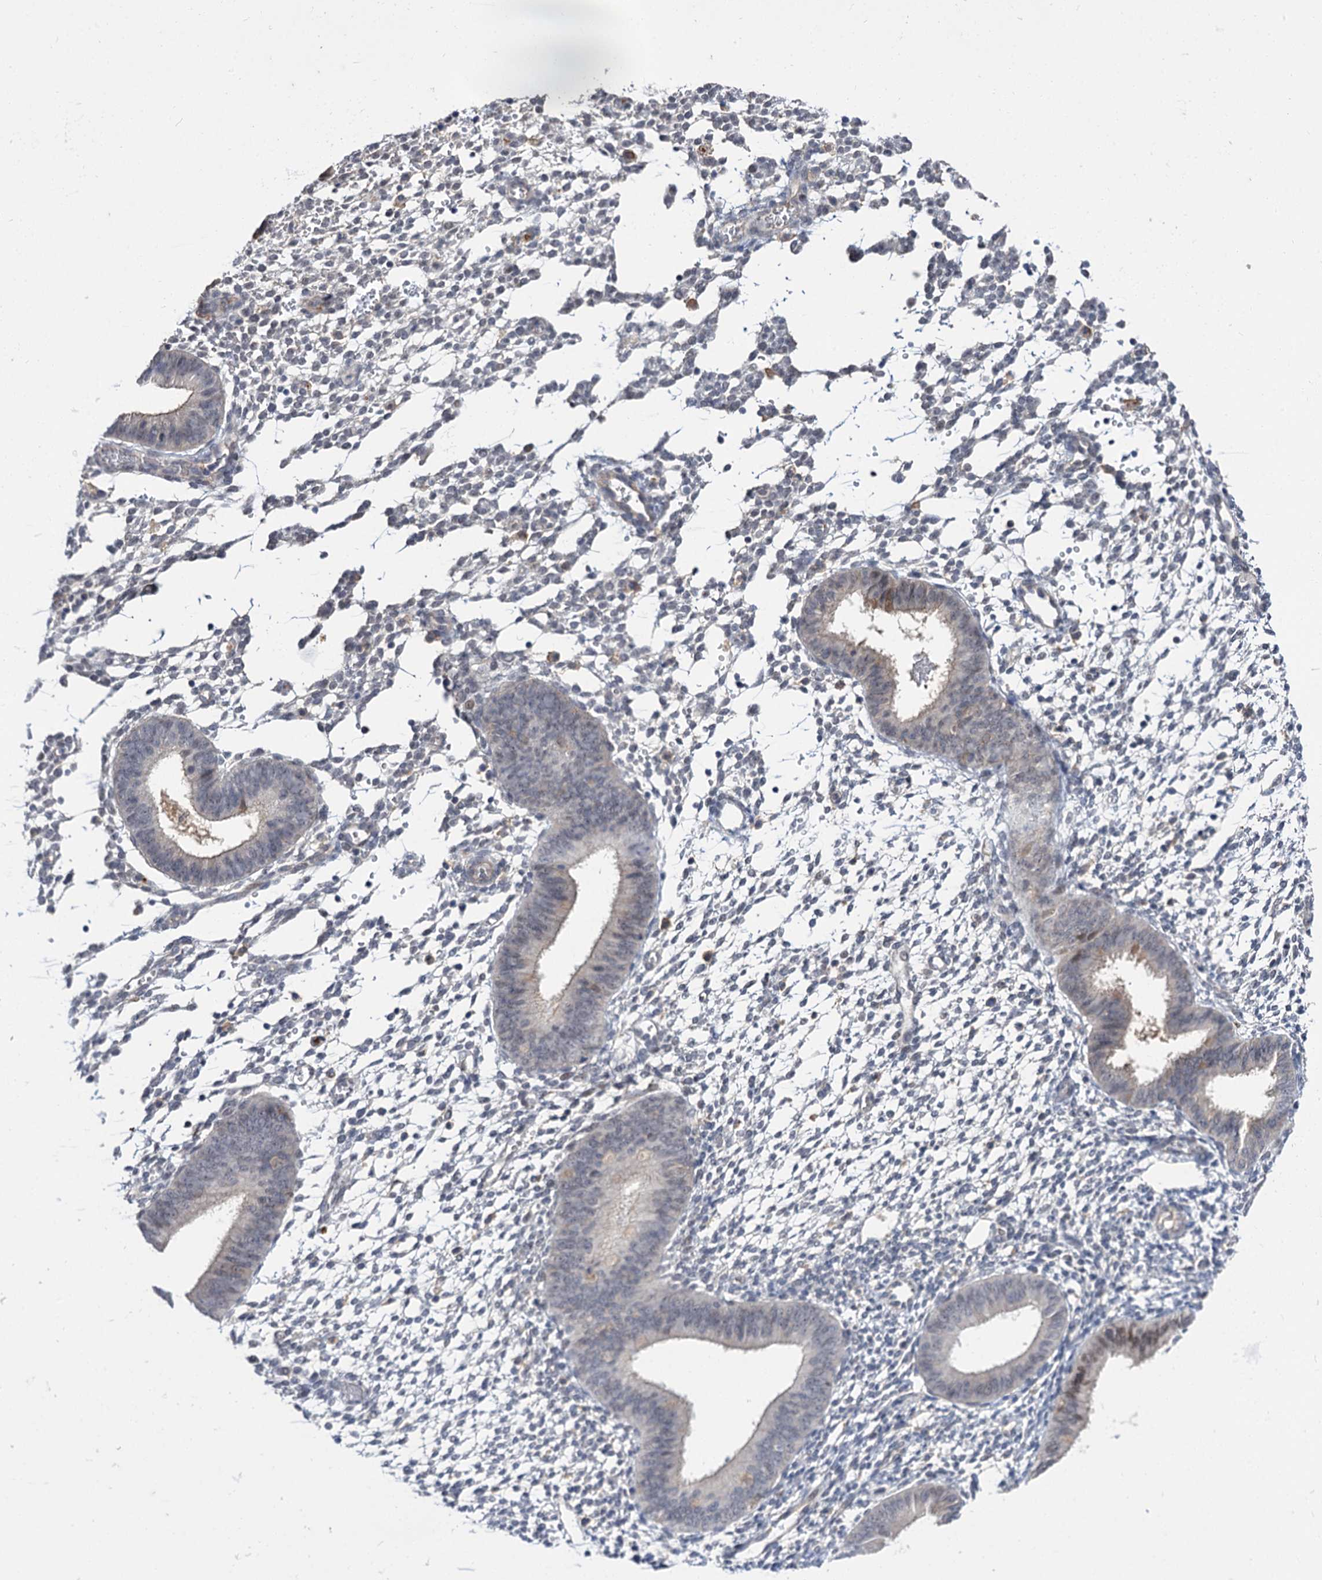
{"staining": {"intensity": "negative", "quantity": "none", "location": "none"}, "tissue": "endometrium", "cell_type": "Cells in endometrial stroma", "image_type": "normal", "snomed": [{"axis": "morphology", "description": "Normal tissue, NOS"}, {"axis": "topography", "description": "Uterus"}, {"axis": "topography", "description": "Endometrium"}], "caption": "Immunohistochemistry (IHC) histopathology image of unremarkable endometrium stained for a protein (brown), which demonstrates no positivity in cells in endometrial stroma.", "gene": "NEK10", "patient": {"sex": "female", "age": 48}}